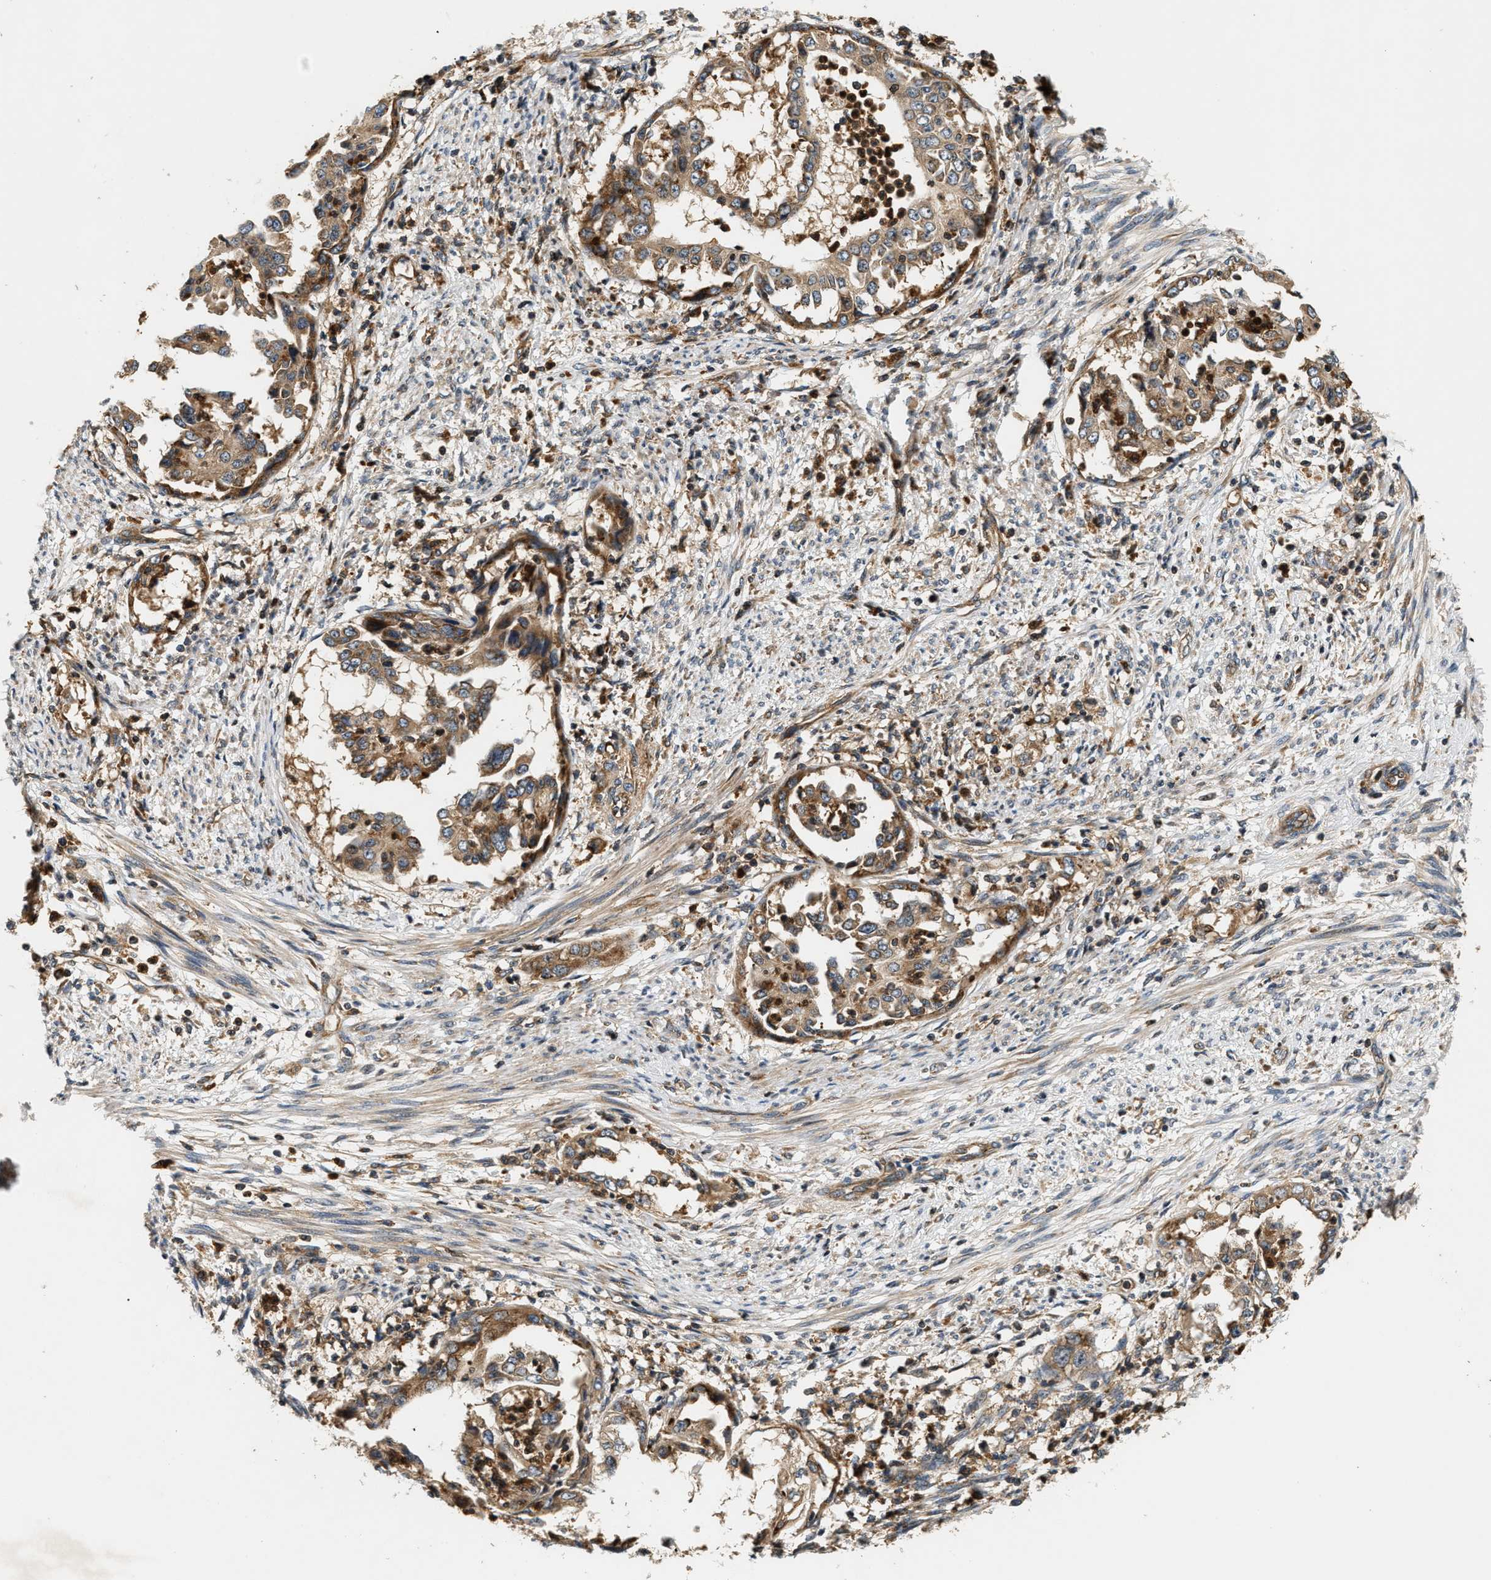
{"staining": {"intensity": "moderate", "quantity": ">75%", "location": "cytoplasmic/membranous"}, "tissue": "endometrial cancer", "cell_type": "Tumor cells", "image_type": "cancer", "snomed": [{"axis": "morphology", "description": "Adenocarcinoma, NOS"}, {"axis": "topography", "description": "Endometrium"}], "caption": "An immunohistochemistry (IHC) histopathology image of neoplastic tissue is shown. Protein staining in brown shows moderate cytoplasmic/membranous positivity in adenocarcinoma (endometrial) within tumor cells. (IHC, brightfield microscopy, high magnification).", "gene": "SAMD9", "patient": {"sex": "female", "age": 85}}